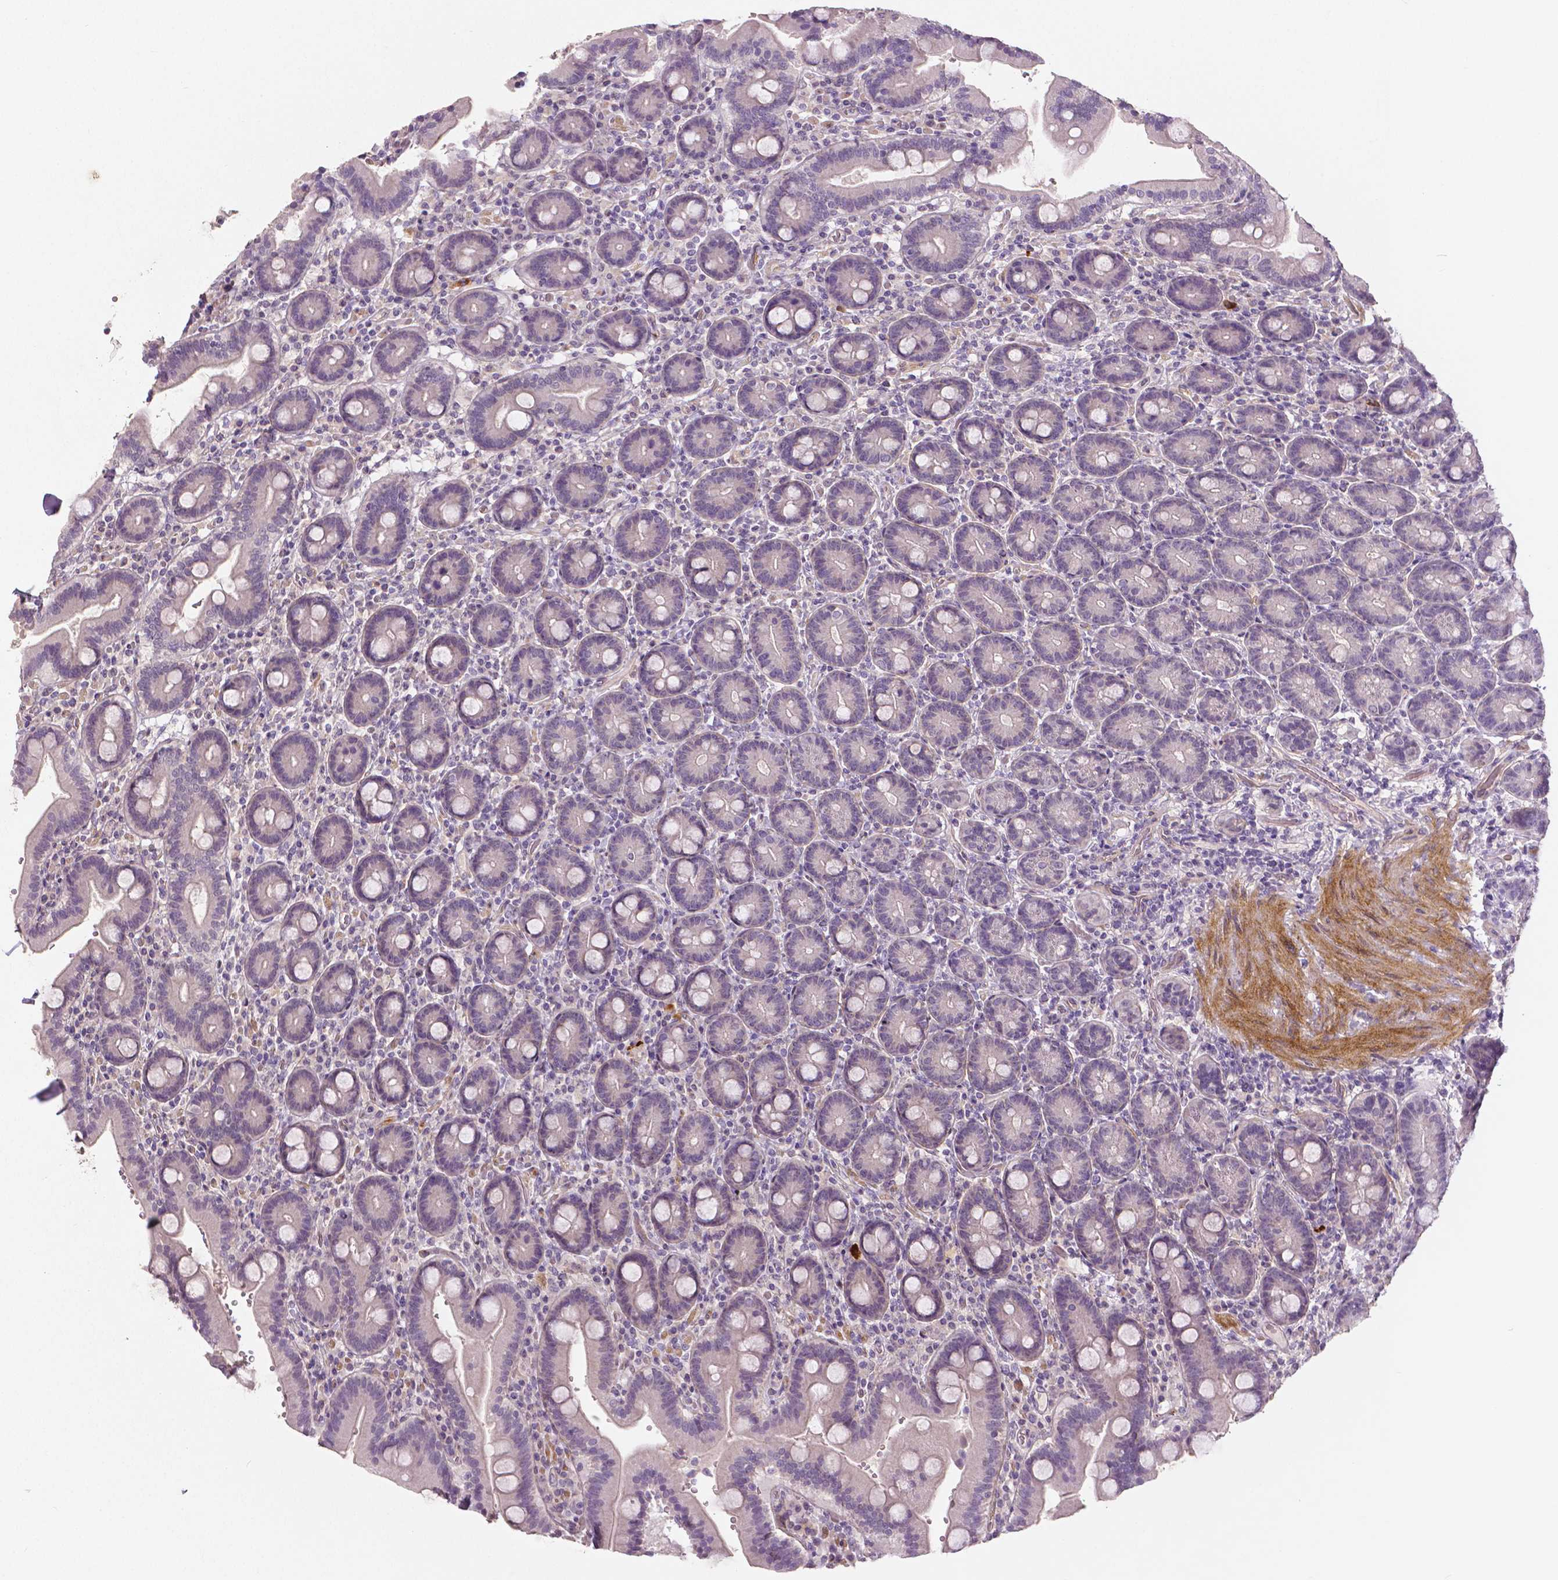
{"staining": {"intensity": "negative", "quantity": "none", "location": "none"}, "tissue": "duodenum", "cell_type": "Glandular cells", "image_type": "normal", "snomed": [{"axis": "morphology", "description": "Normal tissue, NOS"}, {"axis": "topography", "description": "Duodenum"}], "caption": "Immunohistochemical staining of unremarkable human duodenum exhibits no significant positivity in glandular cells.", "gene": "FLT1", "patient": {"sex": "female", "age": 62}}